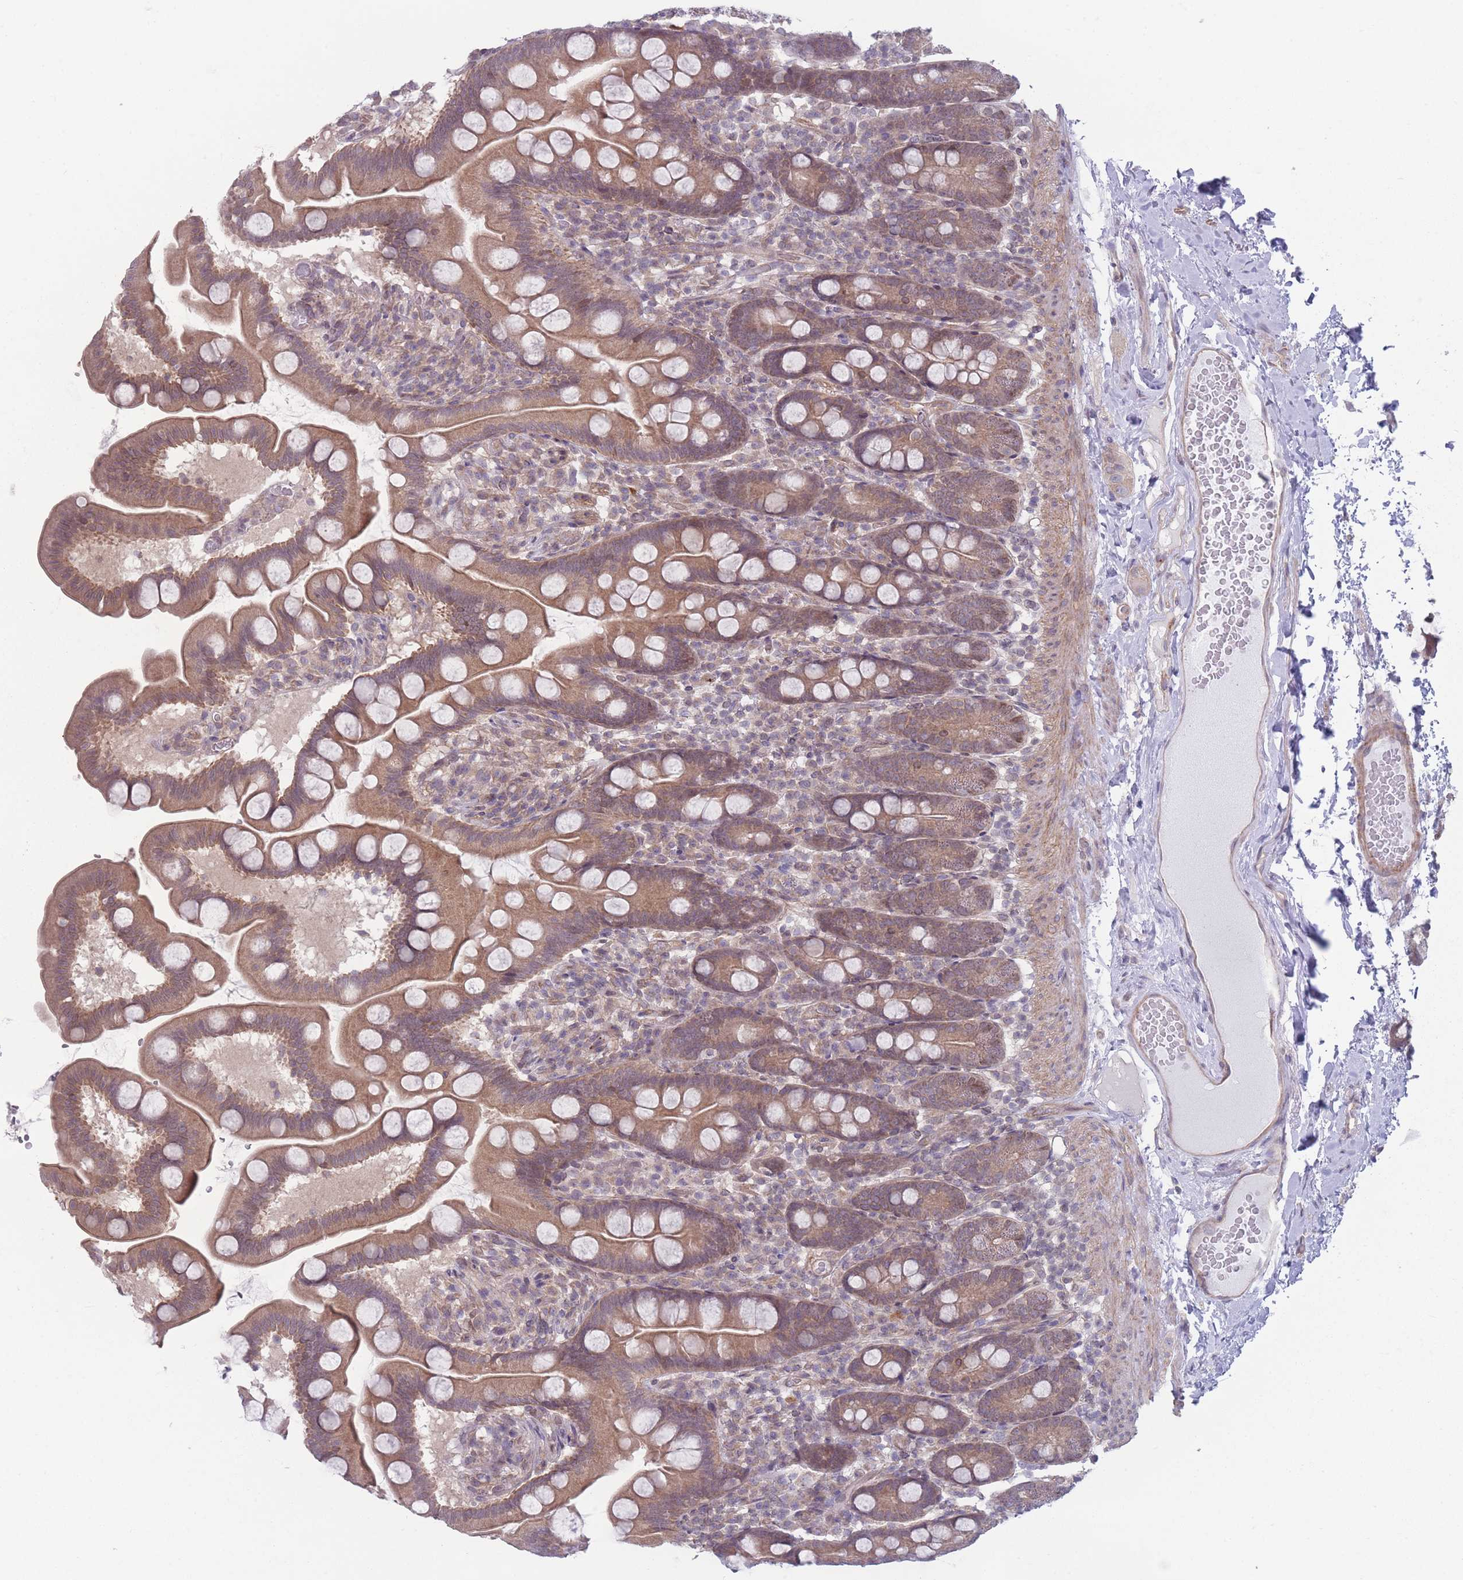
{"staining": {"intensity": "moderate", "quantity": ">75%", "location": "cytoplasmic/membranous"}, "tissue": "small intestine", "cell_type": "Glandular cells", "image_type": "normal", "snomed": [{"axis": "morphology", "description": "Normal tissue, NOS"}, {"axis": "topography", "description": "Small intestine"}], "caption": "Protein analysis of unremarkable small intestine shows moderate cytoplasmic/membranous staining in about >75% of glandular cells.", "gene": "VRK2", "patient": {"sex": "female", "age": 68}}